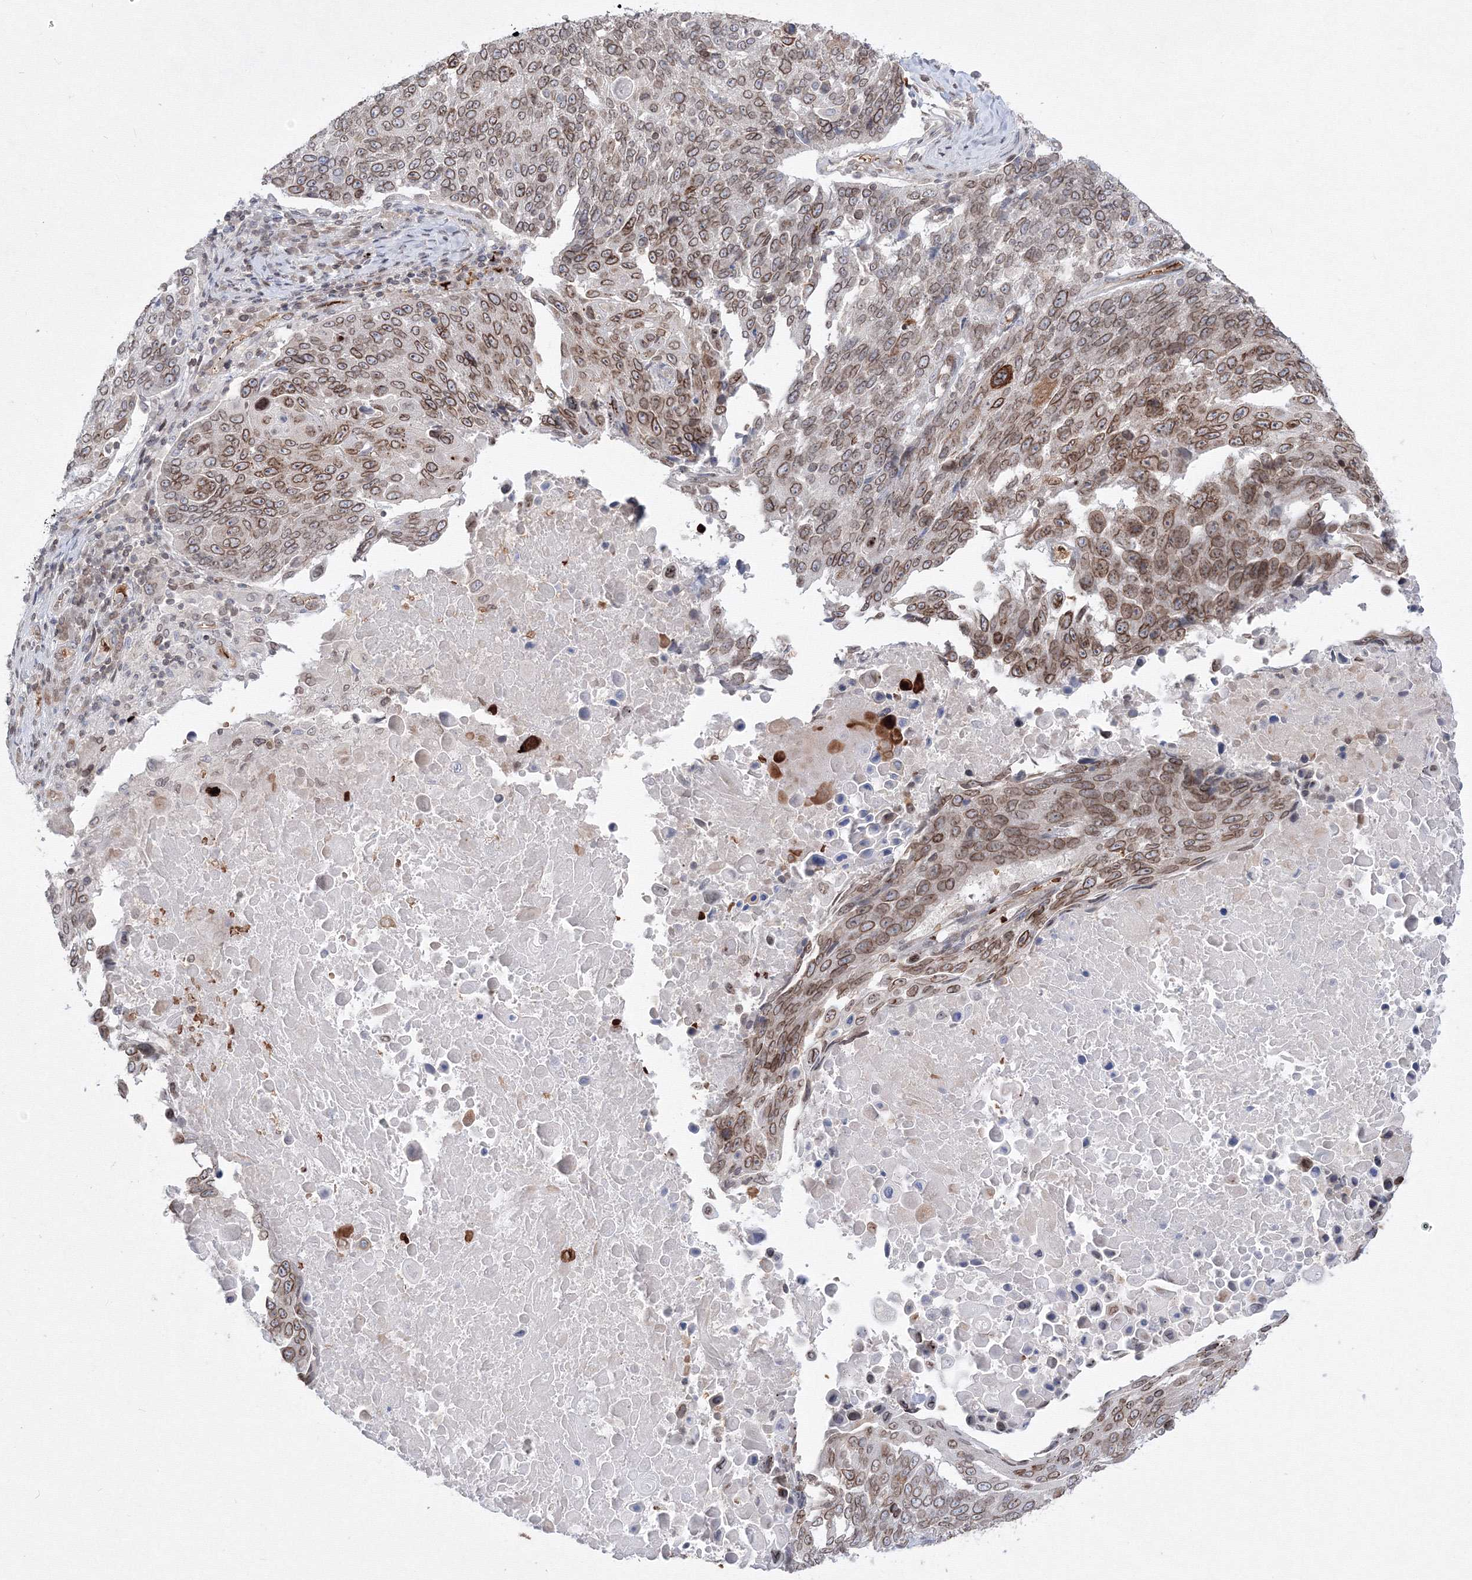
{"staining": {"intensity": "moderate", "quantity": ">75%", "location": "cytoplasmic/membranous,nuclear"}, "tissue": "lung cancer", "cell_type": "Tumor cells", "image_type": "cancer", "snomed": [{"axis": "morphology", "description": "Squamous cell carcinoma, NOS"}, {"axis": "topography", "description": "Lung"}], "caption": "IHC (DAB) staining of squamous cell carcinoma (lung) shows moderate cytoplasmic/membranous and nuclear protein positivity in approximately >75% of tumor cells. (Stains: DAB in brown, nuclei in blue, Microscopy: brightfield microscopy at high magnification).", "gene": "DNAJB2", "patient": {"sex": "male", "age": 66}}